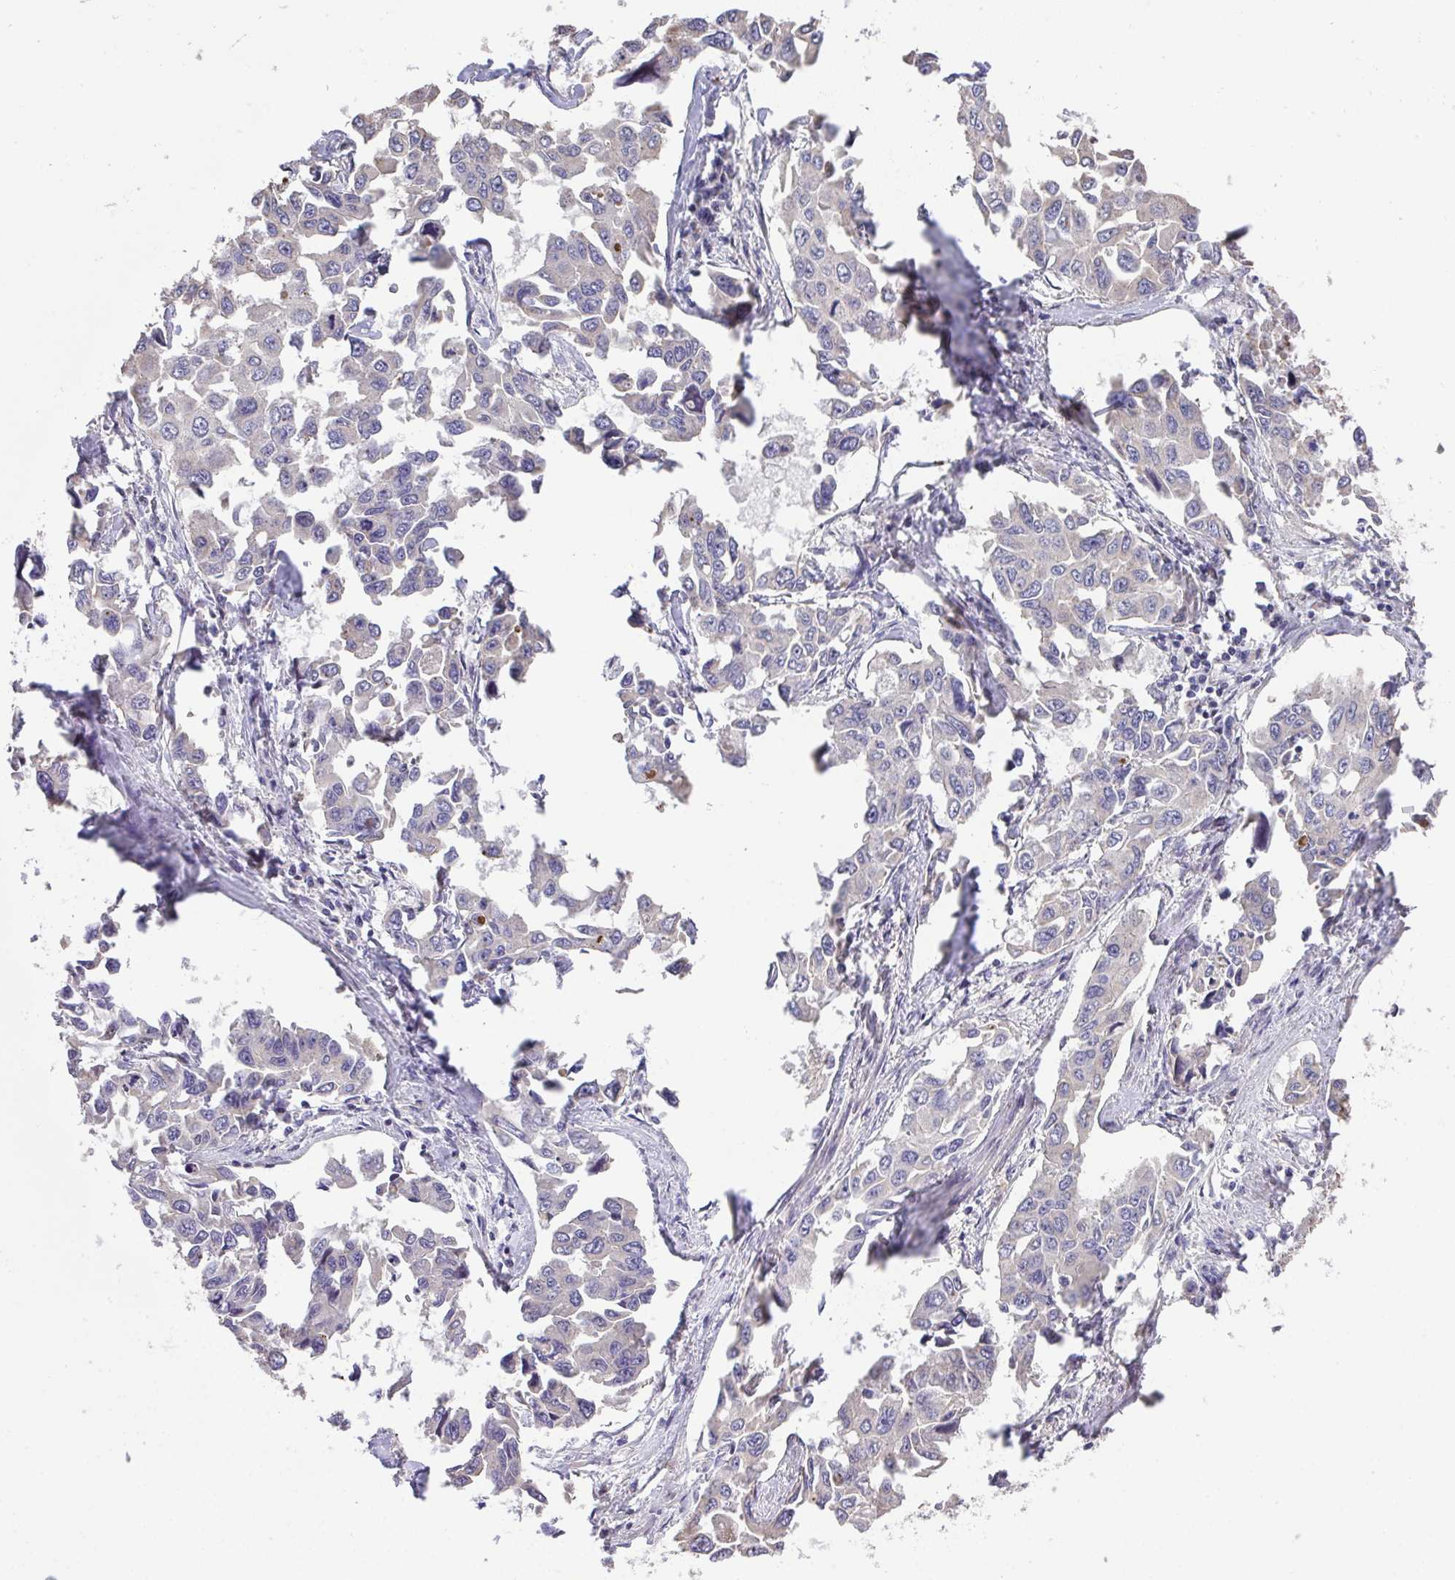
{"staining": {"intensity": "negative", "quantity": "none", "location": "none"}, "tissue": "lung cancer", "cell_type": "Tumor cells", "image_type": "cancer", "snomed": [{"axis": "morphology", "description": "Adenocarcinoma, NOS"}, {"axis": "topography", "description": "Lung"}], "caption": "A histopathology image of lung cancer stained for a protein exhibits no brown staining in tumor cells.", "gene": "RUNDC3B", "patient": {"sex": "male", "age": 64}}